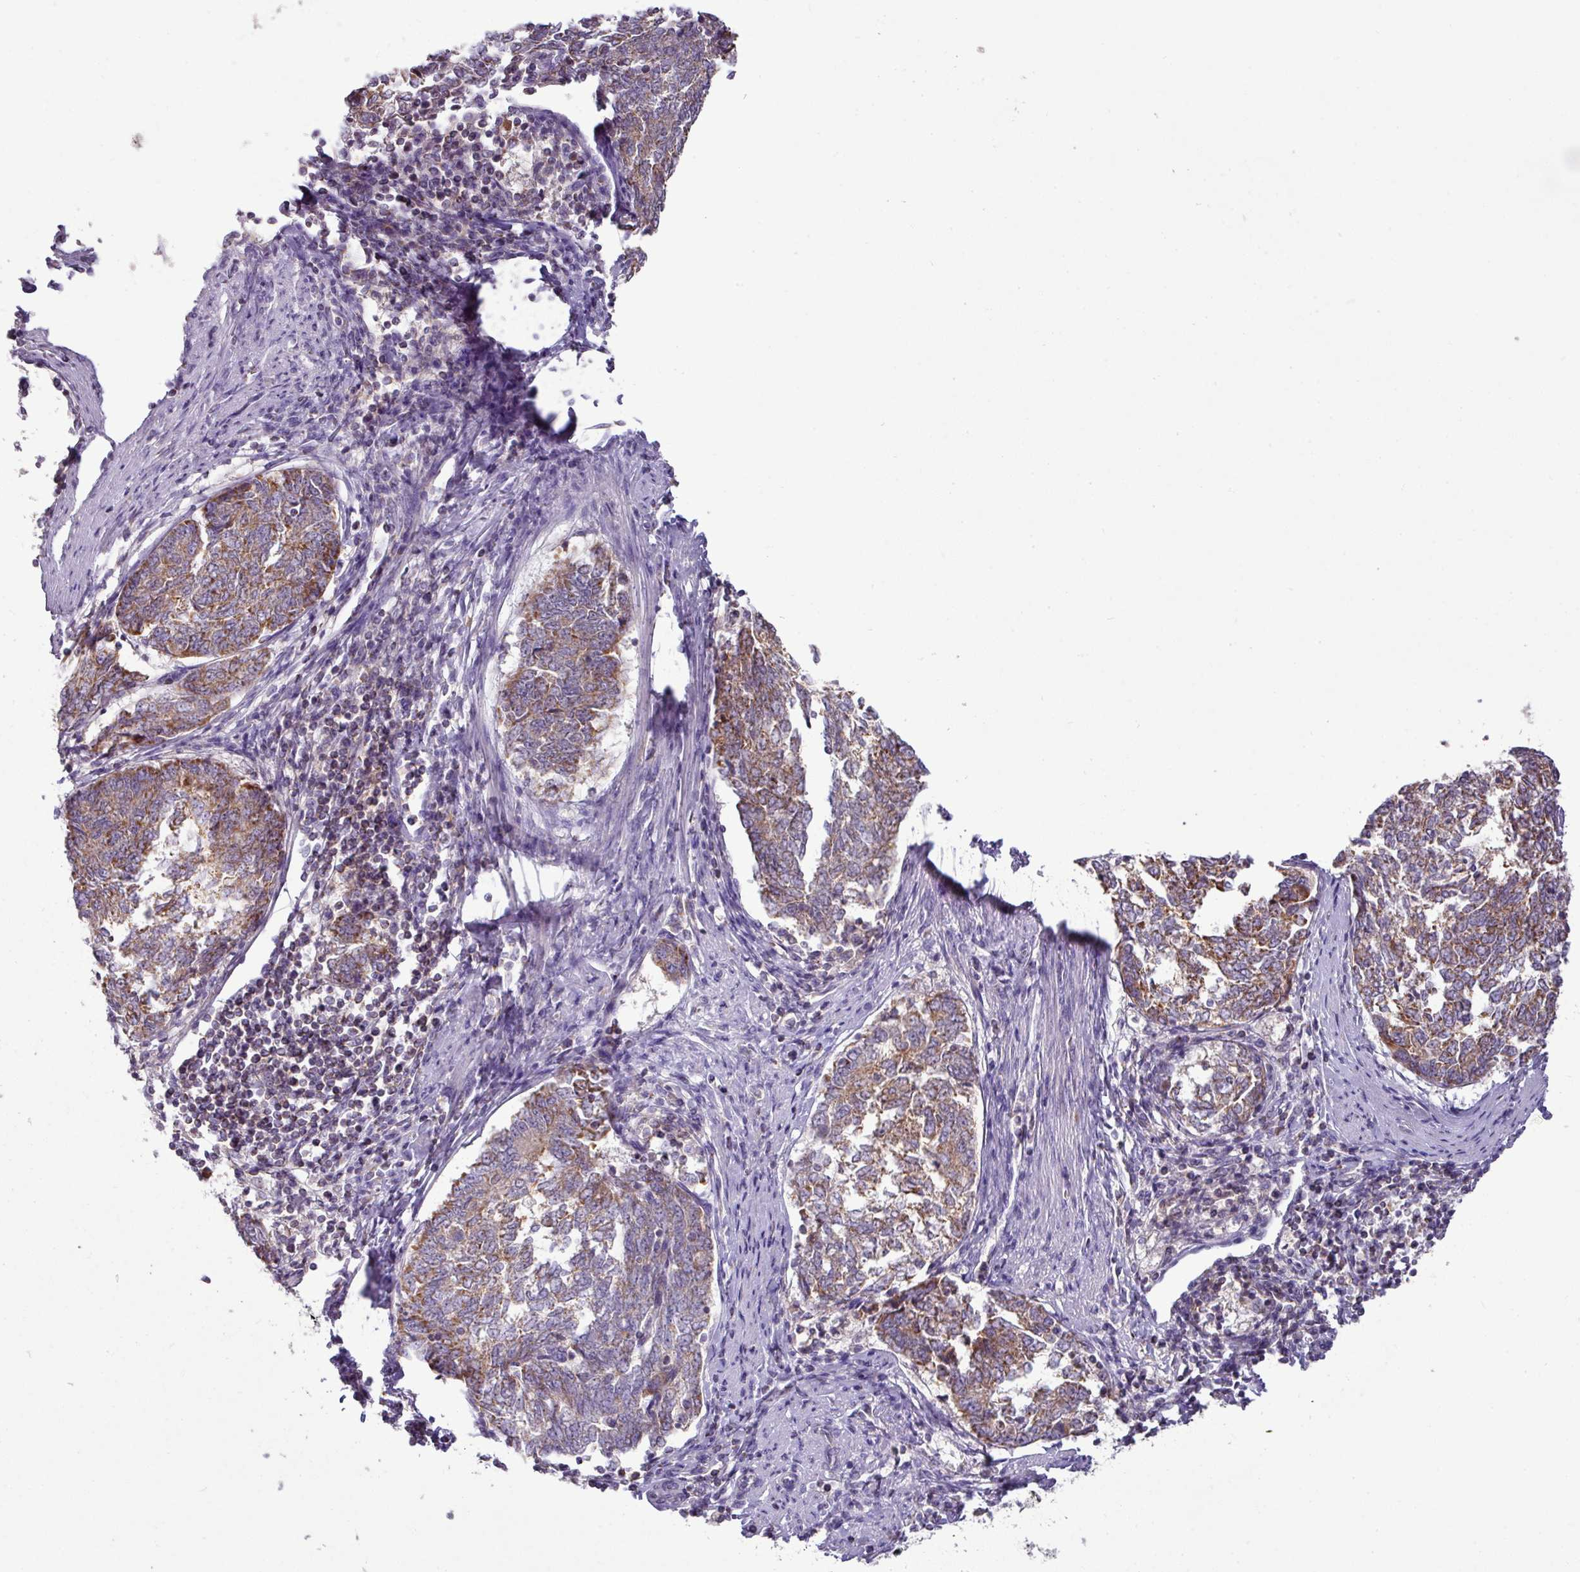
{"staining": {"intensity": "moderate", "quantity": ">75%", "location": "cytoplasmic/membranous"}, "tissue": "endometrial cancer", "cell_type": "Tumor cells", "image_type": "cancer", "snomed": [{"axis": "morphology", "description": "Adenocarcinoma, NOS"}, {"axis": "topography", "description": "Endometrium"}], "caption": "Immunohistochemistry (IHC) image of human endometrial adenocarcinoma stained for a protein (brown), which exhibits medium levels of moderate cytoplasmic/membranous staining in approximately >75% of tumor cells.", "gene": "TRAPPC1", "patient": {"sex": "female", "age": 80}}